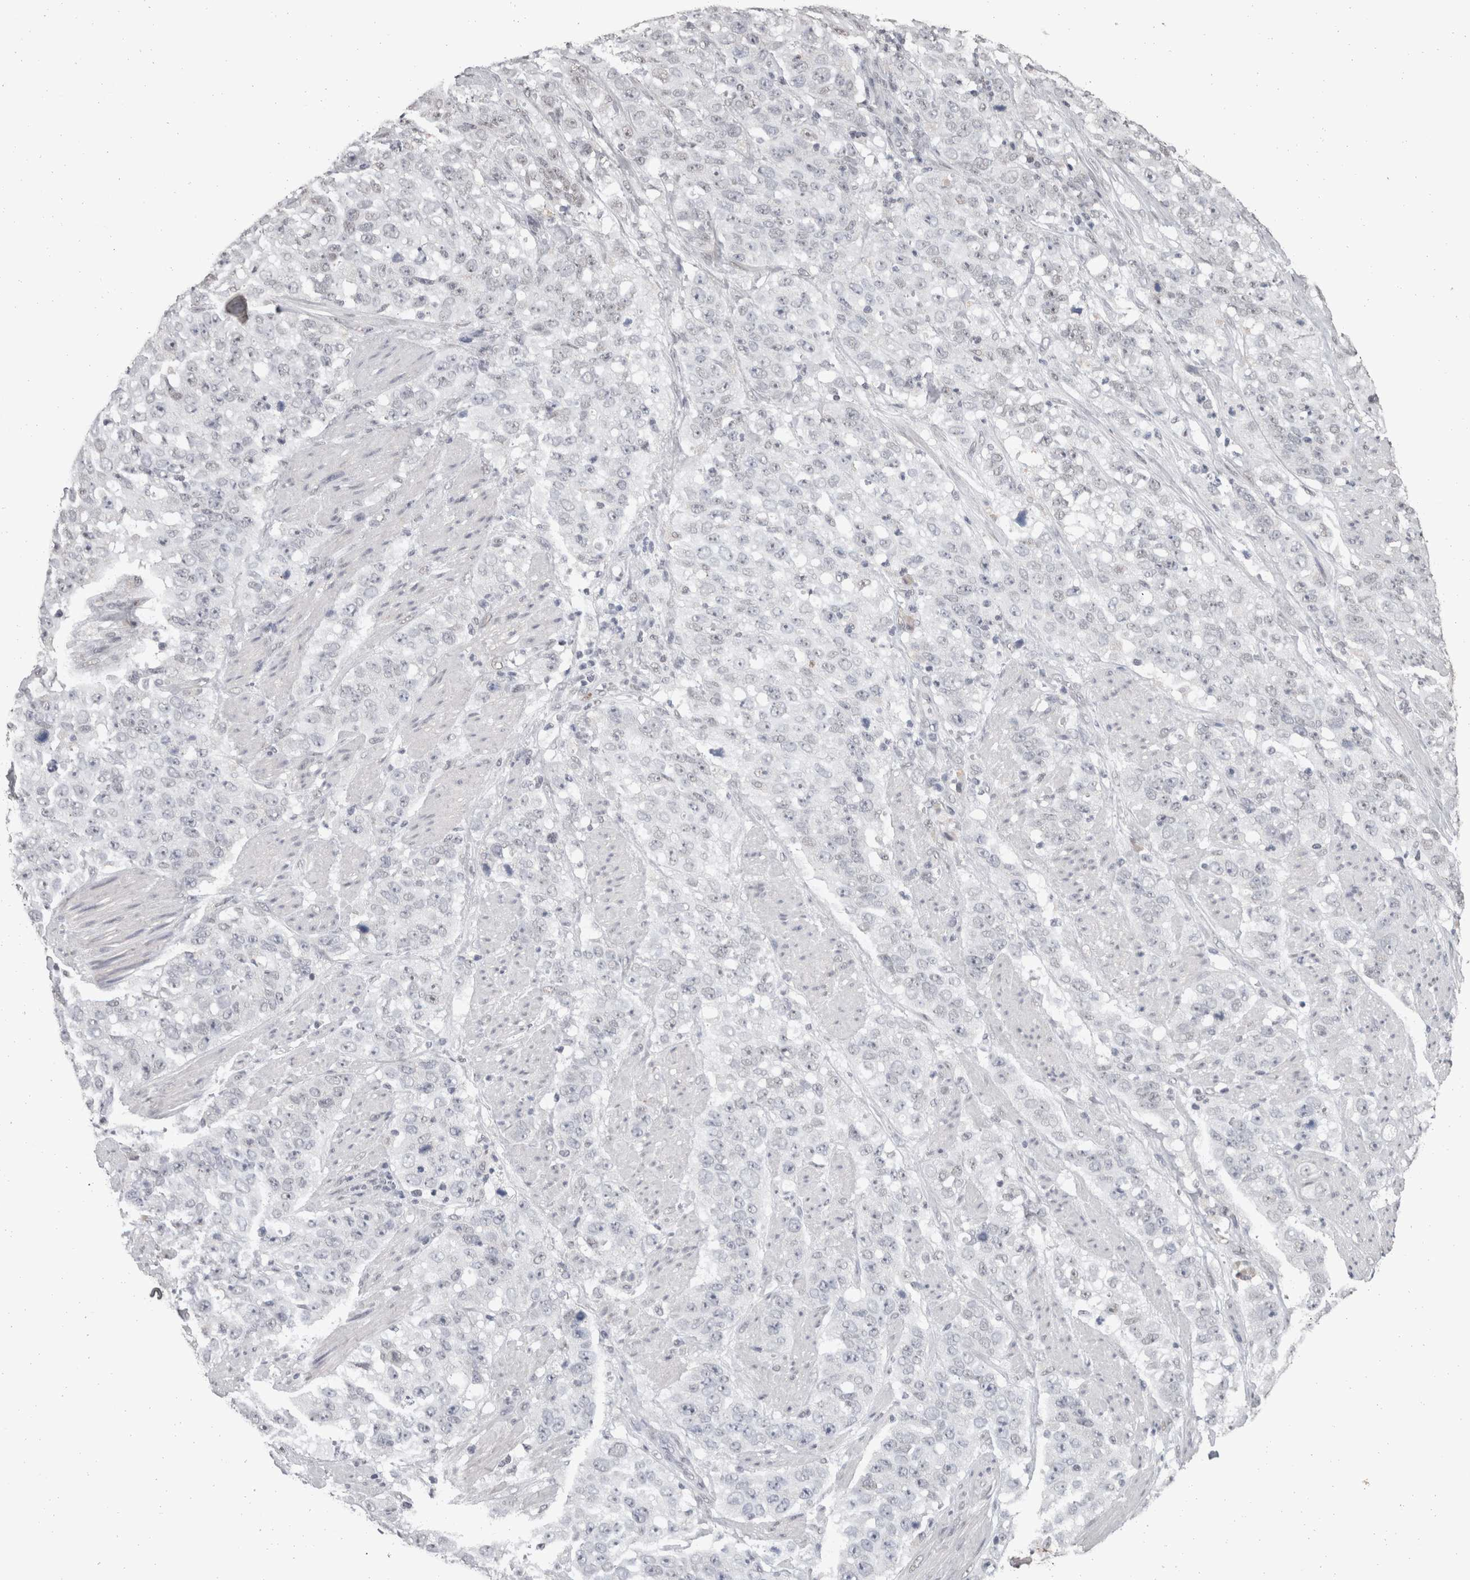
{"staining": {"intensity": "weak", "quantity": "<25%", "location": "nuclear"}, "tissue": "stomach cancer", "cell_type": "Tumor cells", "image_type": "cancer", "snomed": [{"axis": "morphology", "description": "Adenocarcinoma, NOS"}, {"axis": "topography", "description": "Stomach"}], "caption": "This photomicrograph is of stomach cancer stained with IHC to label a protein in brown with the nuclei are counter-stained blue. There is no expression in tumor cells.", "gene": "DDX17", "patient": {"sex": "male", "age": 48}}